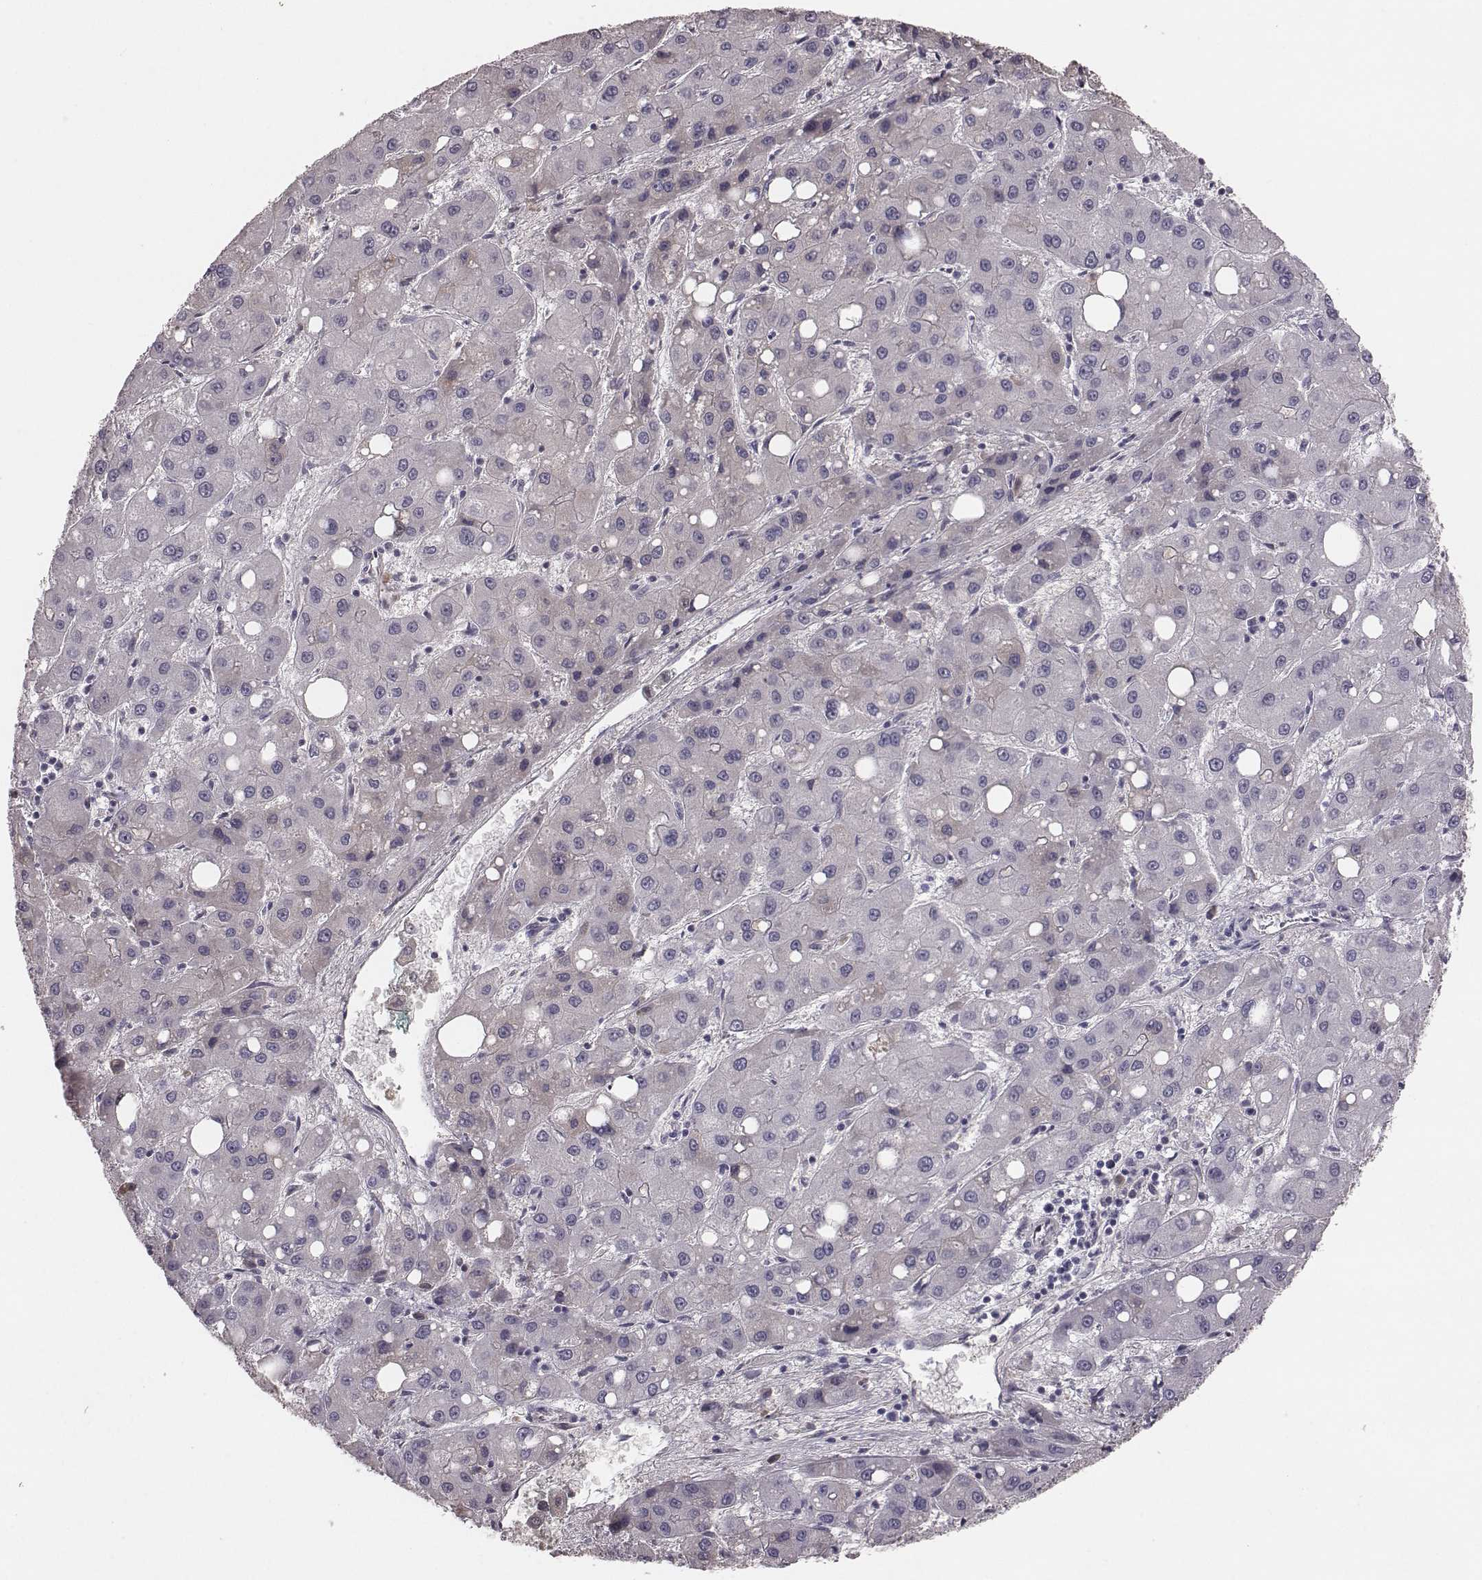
{"staining": {"intensity": "negative", "quantity": "none", "location": "none"}, "tissue": "liver cancer", "cell_type": "Tumor cells", "image_type": "cancer", "snomed": [{"axis": "morphology", "description": "Carcinoma, Hepatocellular, NOS"}, {"axis": "topography", "description": "Liver"}], "caption": "Hepatocellular carcinoma (liver) was stained to show a protein in brown. There is no significant staining in tumor cells.", "gene": "SMIM24", "patient": {"sex": "male", "age": 73}}